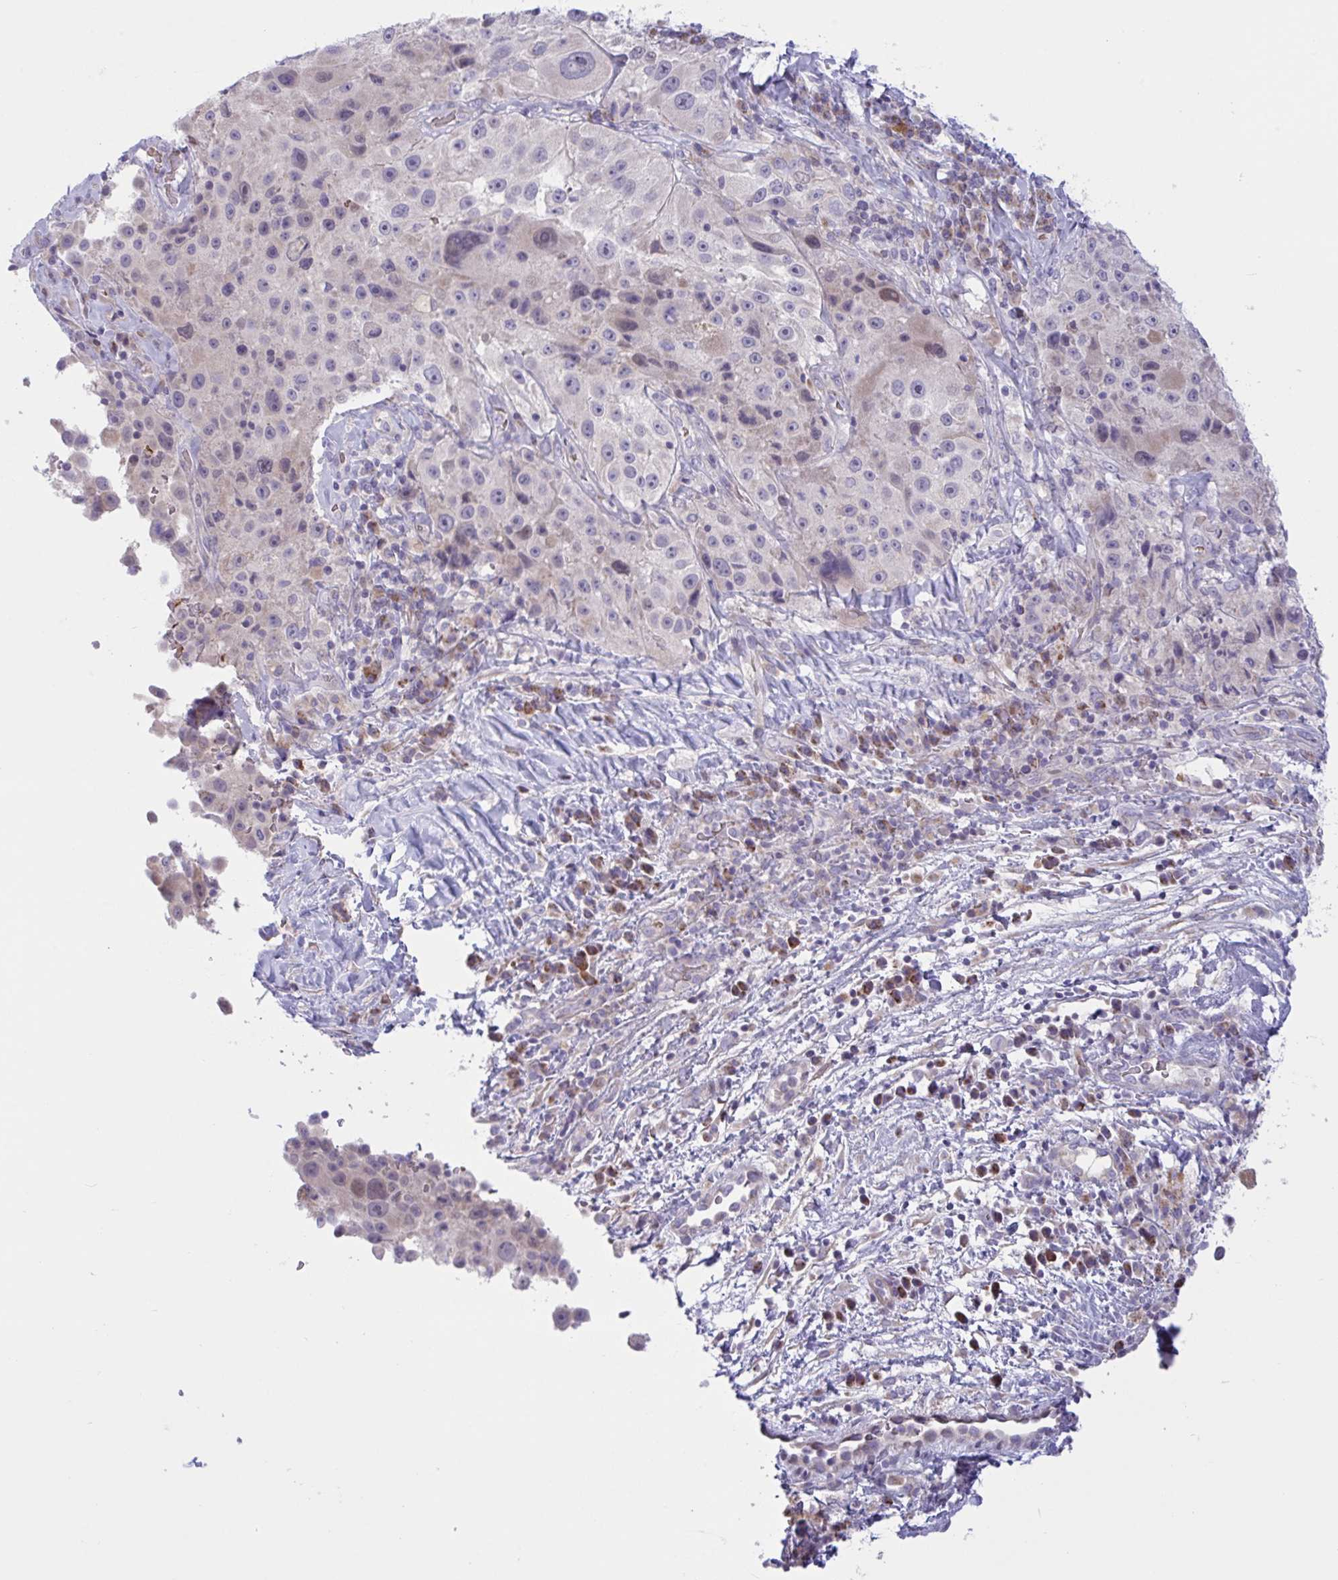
{"staining": {"intensity": "negative", "quantity": "none", "location": "none"}, "tissue": "melanoma", "cell_type": "Tumor cells", "image_type": "cancer", "snomed": [{"axis": "morphology", "description": "Malignant melanoma, Metastatic site"}, {"axis": "topography", "description": "Lymph node"}], "caption": "Immunohistochemistry of human melanoma demonstrates no expression in tumor cells.", "gene": "VWC2", "patient": {"sex": "male", "age": 62}}